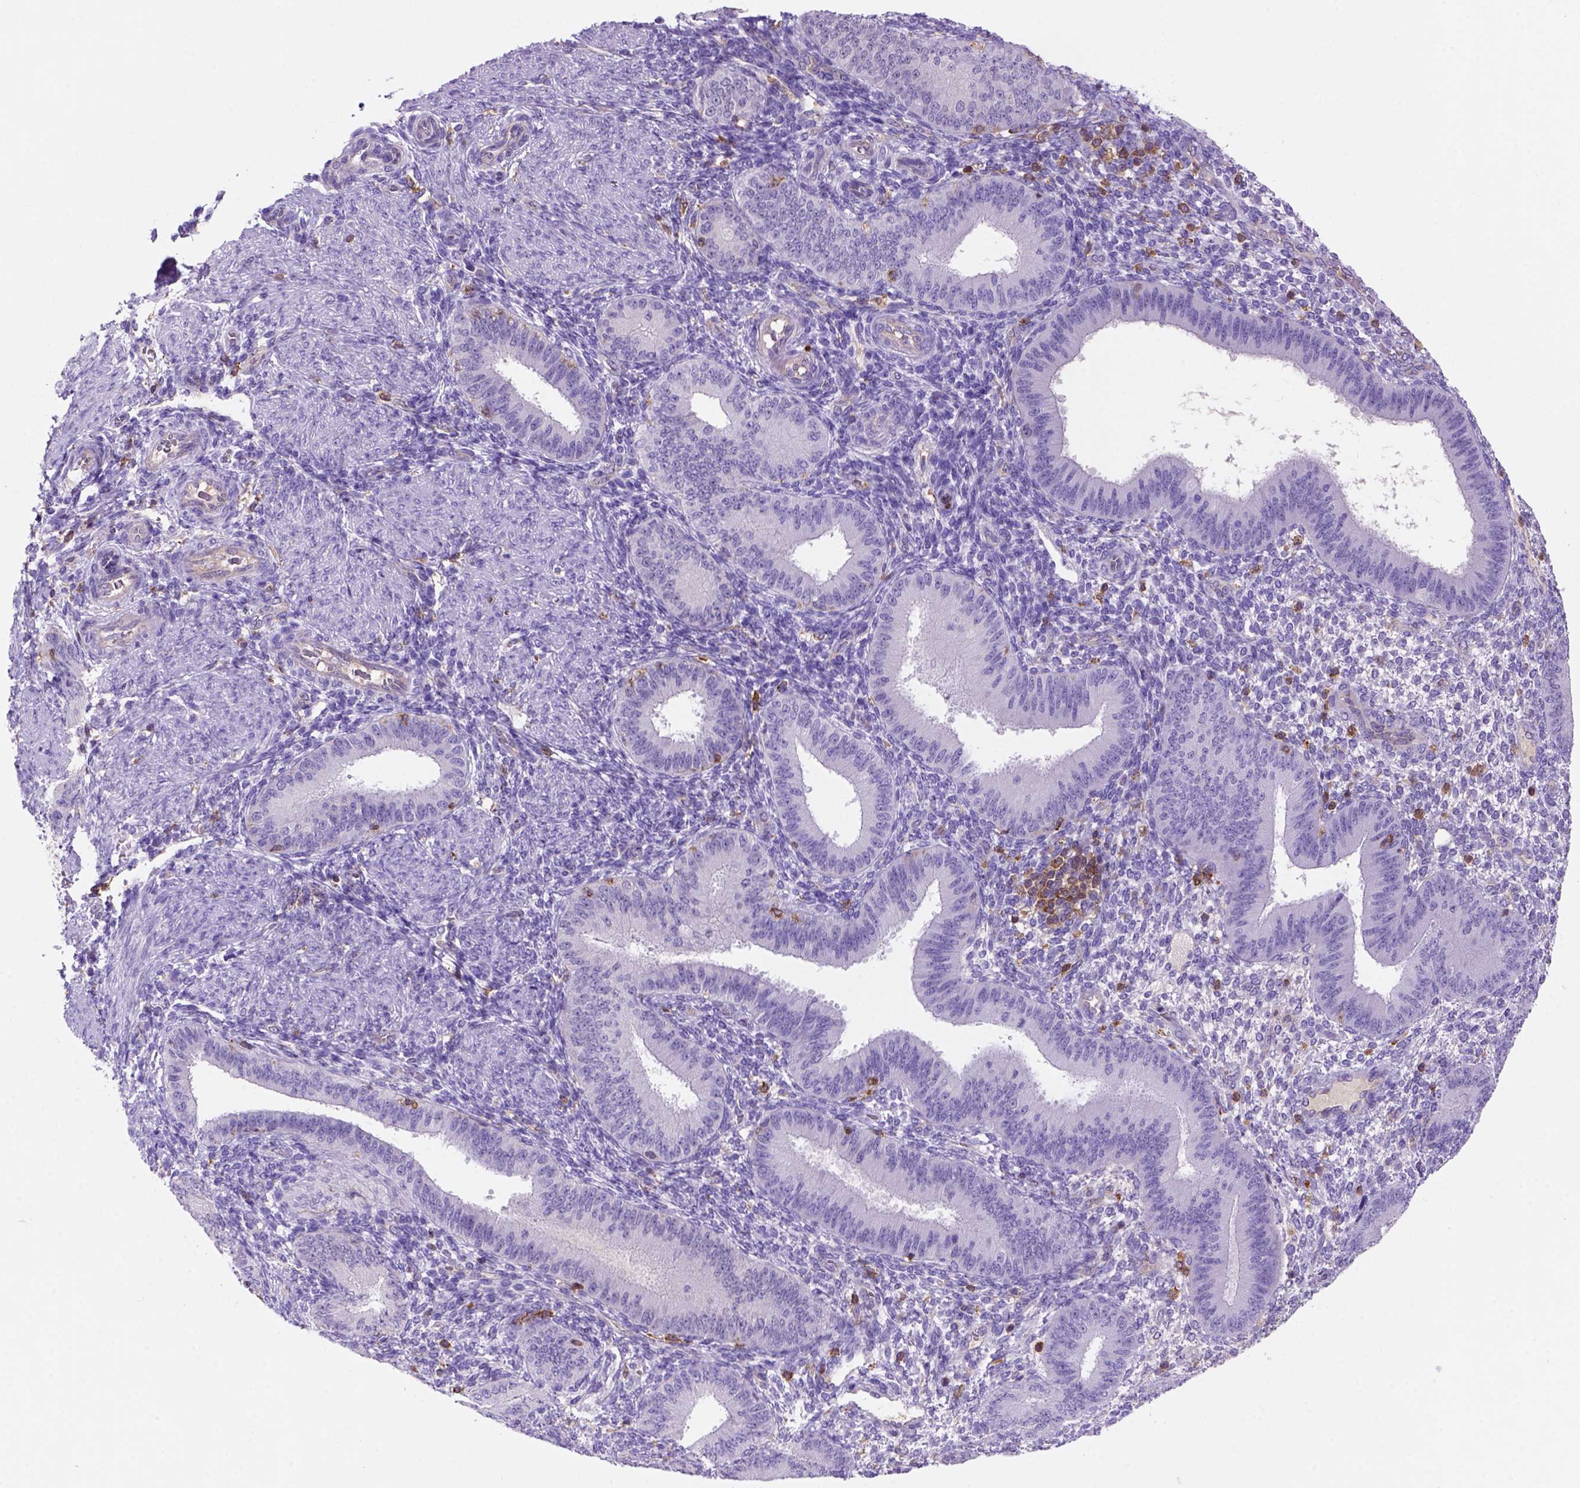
{"staining": {"intensity": "negative", "quantity": "none", "location": "none"}, "tissue": "endometrium", "cell_type": "Cells in endometrial stroma", "image_type": "normal", "snomed": [{"axis": "morphology", "description": "Normal tissue, NOS"}, {"axis": "topography", "description": "Endometrium"}], "caption": "High magnification brightfield microscopy of benign endometrium stained with DAB (3,3'-diaminobenzidine) (brown) and counterstained with hematoxylin (blue): cells in endometrial stroma show no significant staining. (Brightfield microscopy of DAB (3,3'-diaminobenzidine) immunohistochemistry at high magnification).", "gene": "INPP5D", "patient": {"sex": "female", "age": 39}}